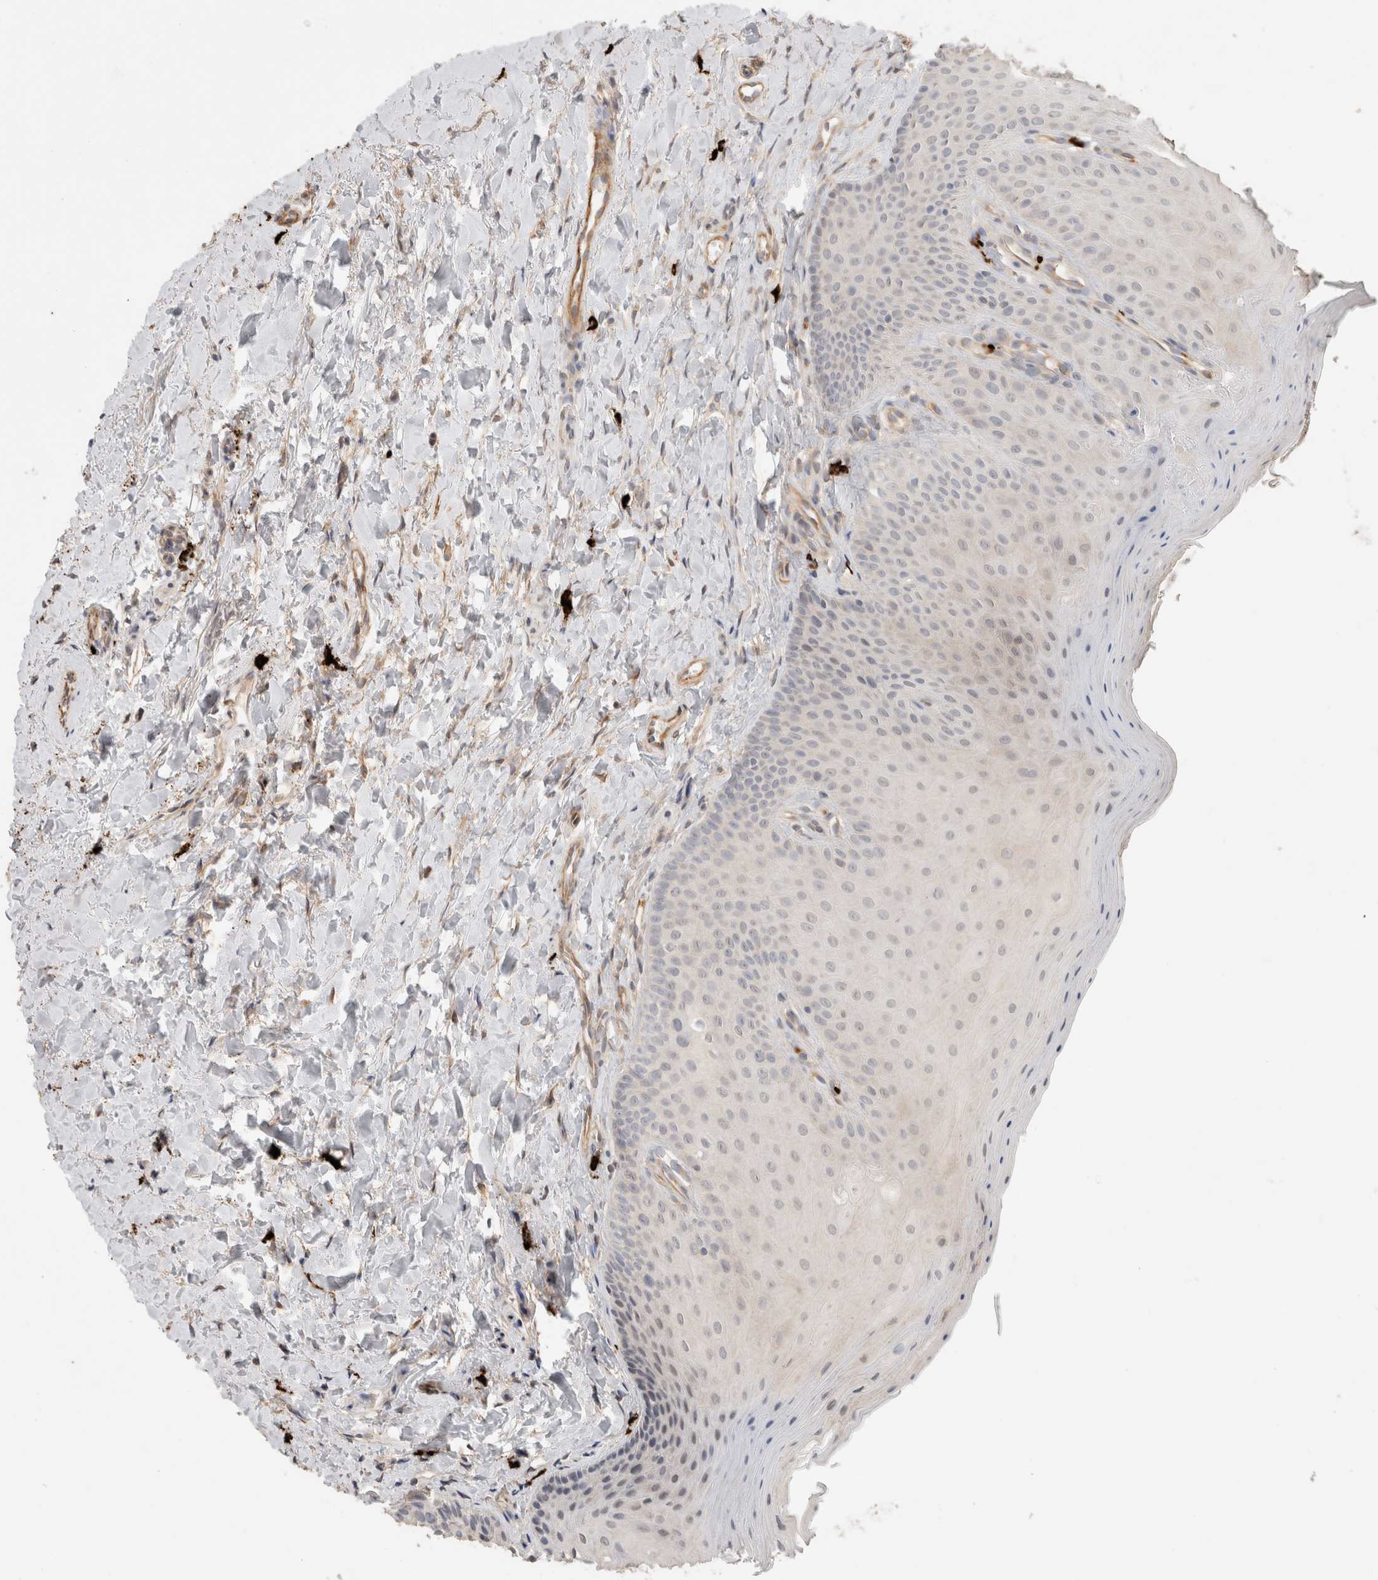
{"staining": {"intensity": "negative", "quantity": "none", "location": "none"}, "tissue": "oral mucosa", "cell_type": "Squamous epithelial cells", "image_type": "normal", "snomed": [{"axis": "morphology", "description": "Normal tissue, NOS"}, {"axis": "topography", "description": "Oral tissue"}], "caption": "Immunohistochemistry (IHC) histopathology image of unremarkable oral mucosa: oral mucosa stained with DAB exhibits no significant protein positivity in squamous epithelial cells.", "gene": "HSPG2", "patient": {"sex": "female", "age": 31}}